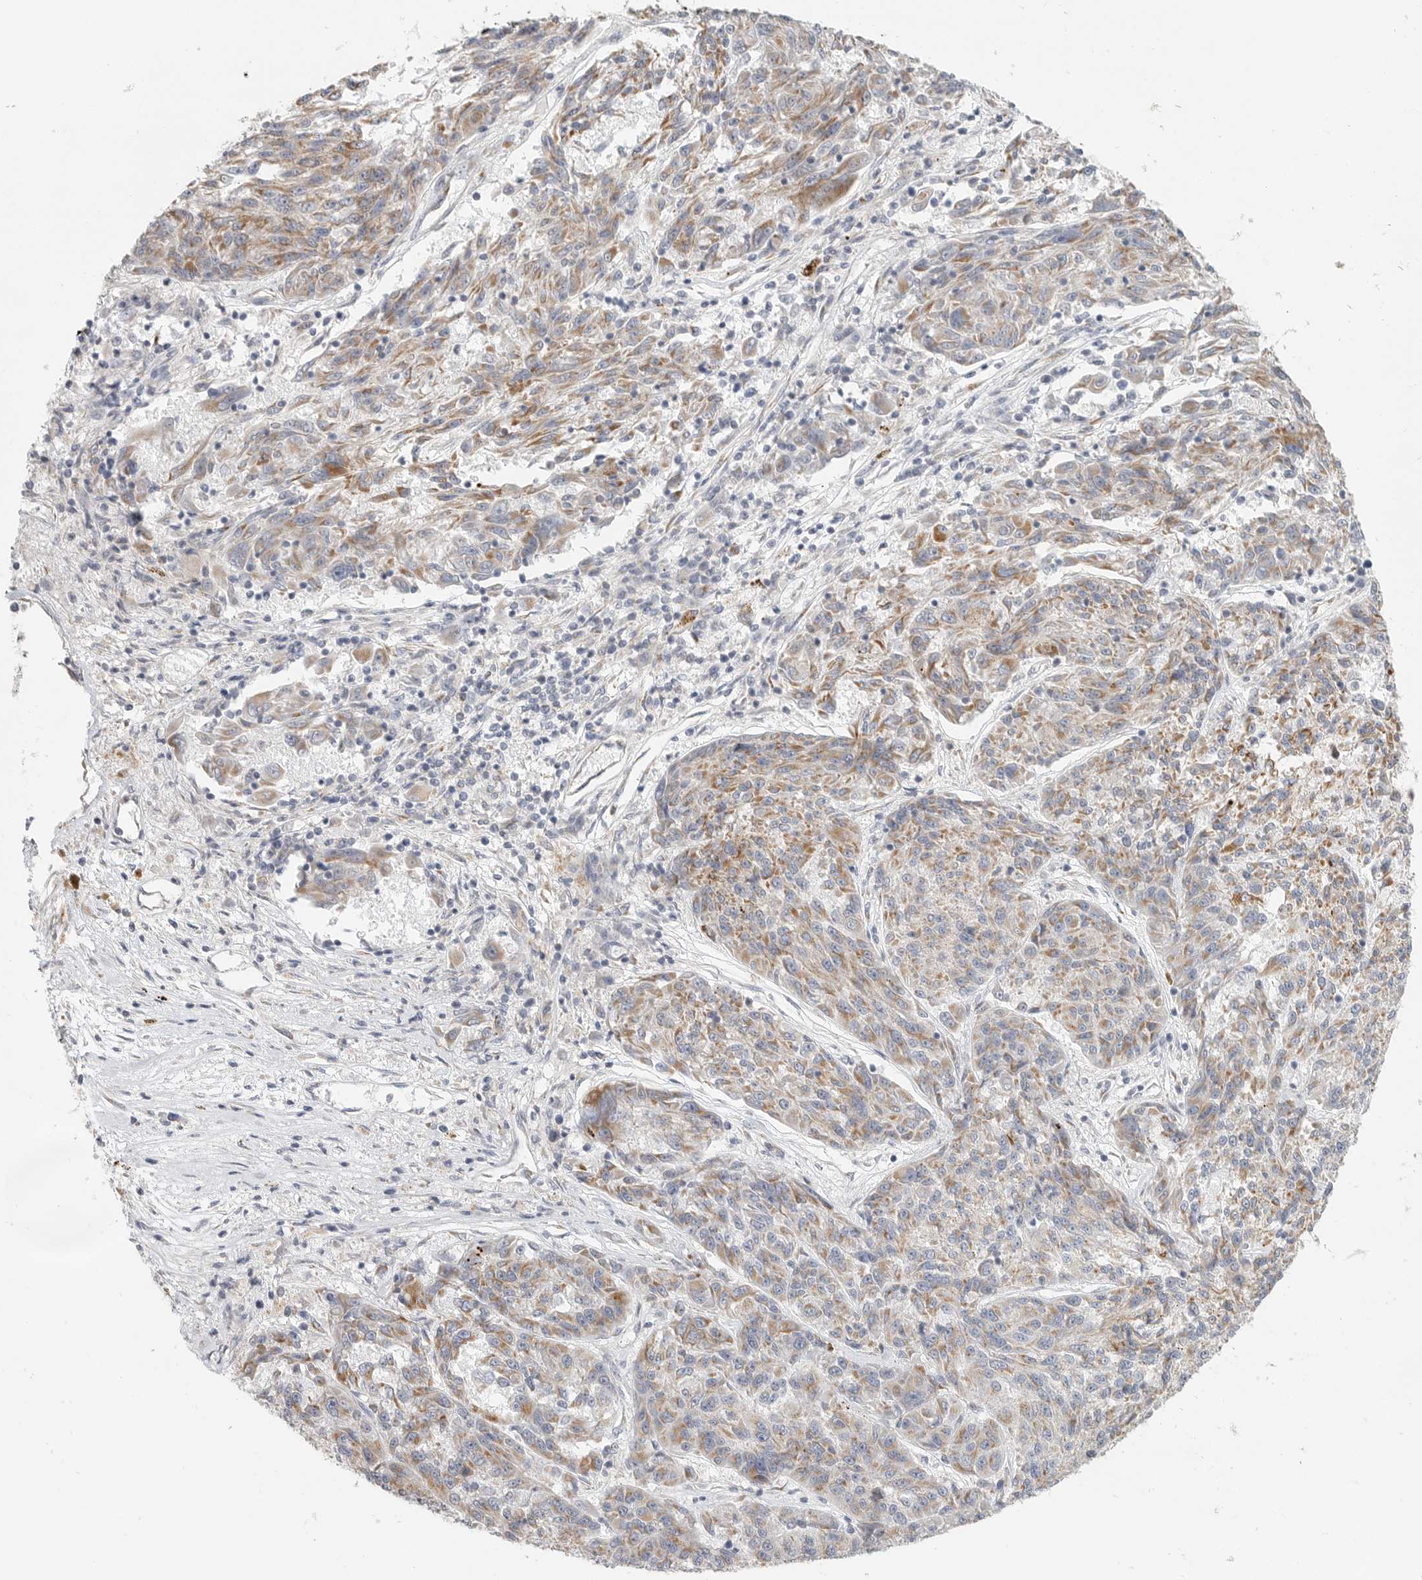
{"staining": {"intensity": "moderate", "quantity": ">75%", "location": "cytoplasmic/membranous"}, "tissue": "melanoma", "cell_type": "Tumor cells", "image_type": "cancer", "snomed": [{"axis": "morphology", "description": "Malignant melanoma, NOS"}, {"axis": "topography", "description": "Skin"}], "caption": "Melanoma tissue exhibits moderate cytoplasmic/membranous positivity in about >75% of tumor cells Using DAB (3,3'-diaminobenzidine) (brown) and hematoxylin (blue) stains, captured at high magnification using brightfield microscopy.", "gene": "SLC25A26", "patient": {"sex": "male", "age": 53}}